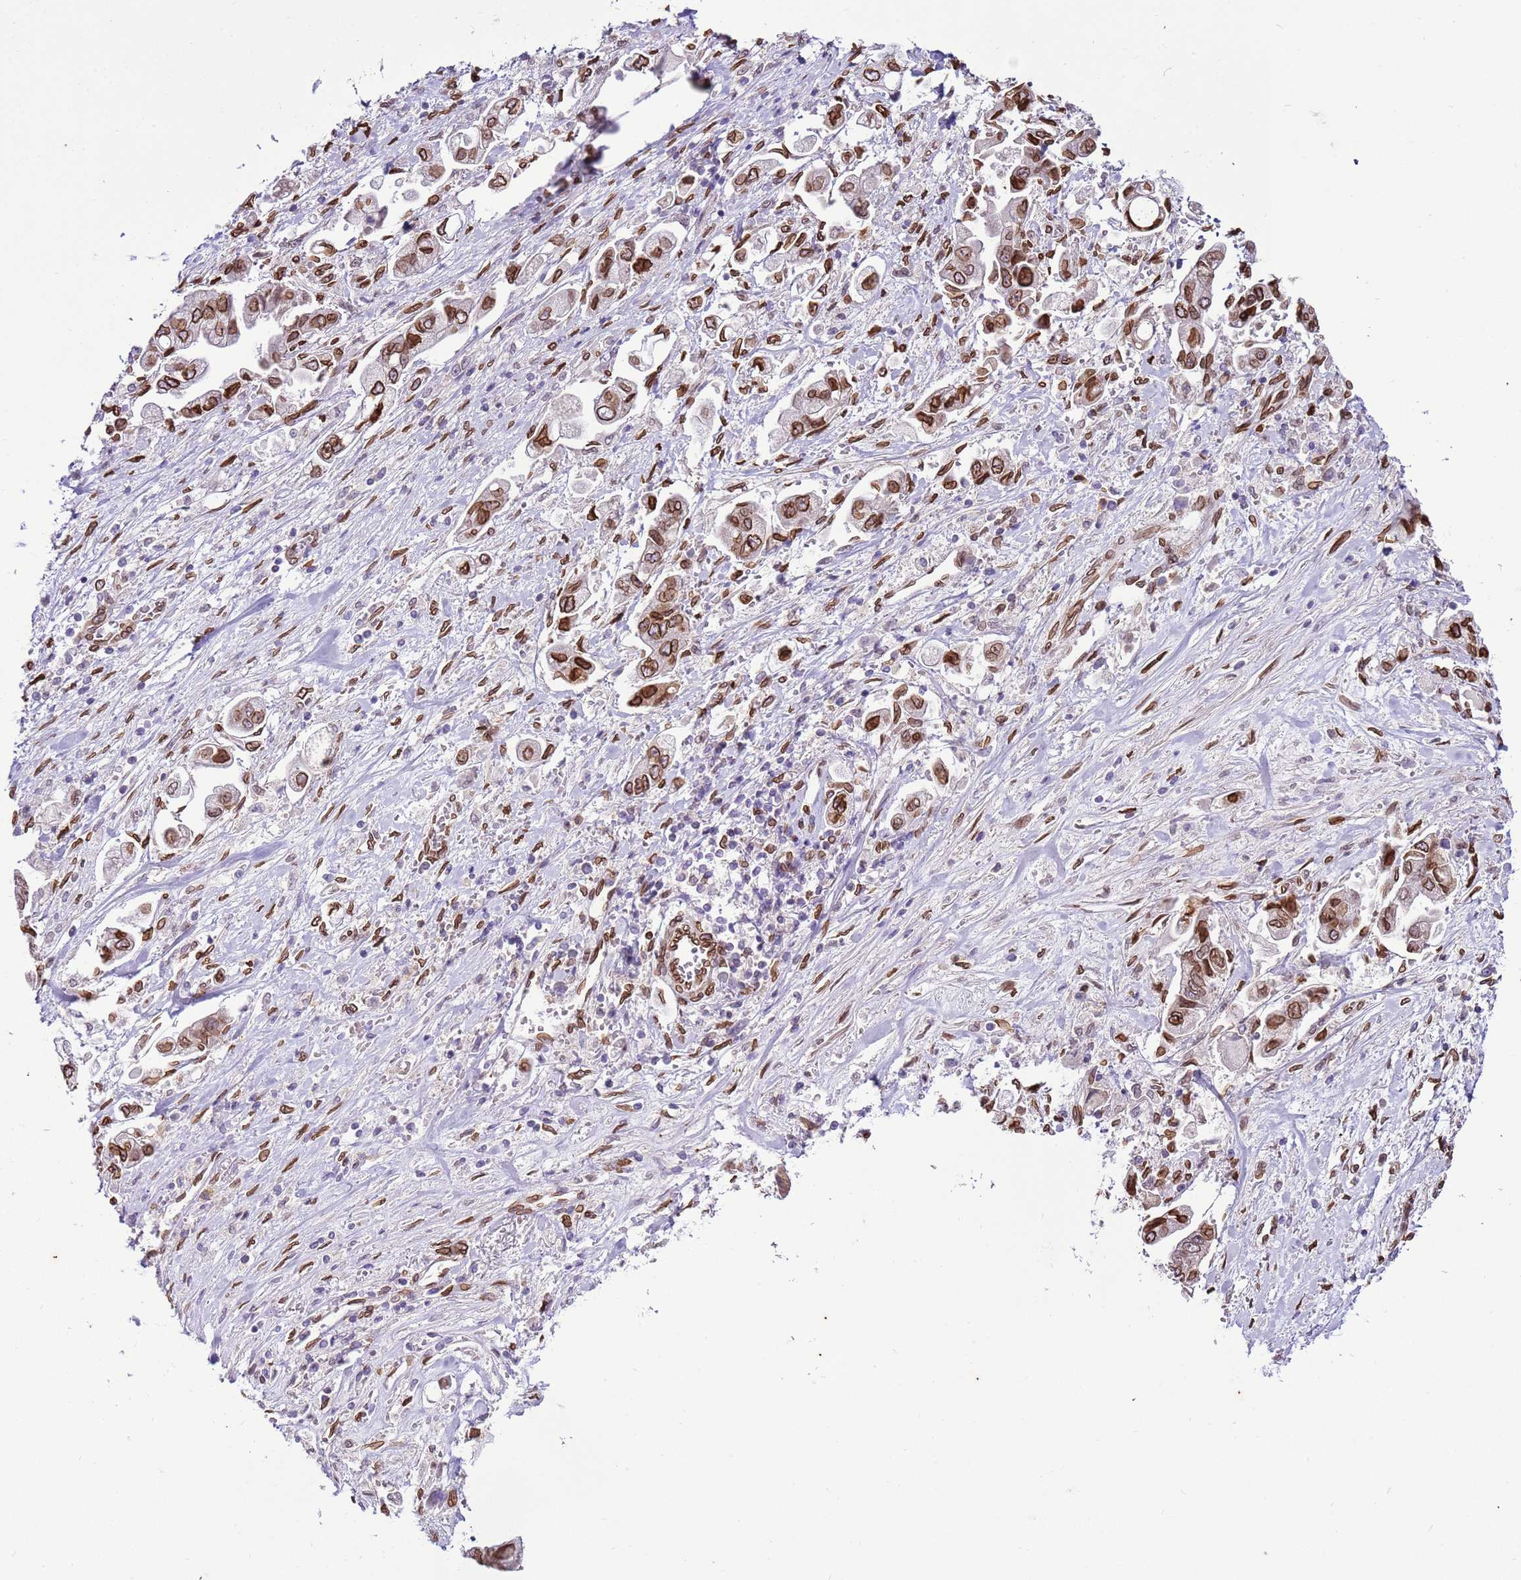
{"staining": {"intensity": "strong", "quantity": ">75%", "location": "cytoplasmic/membranous,nuclear"}, "tissue": "stomach cancer", "cell_type": "Tumor cells", "image_type": "cancer", "snomed": [{"axis": "morphology", "description": "Adenocarcinoma, NOS"}, {"axis": "topography", "description": "Stomach"}], "caption": "Immunohistochemical staining of human adenocarcinoma (stomach) exhibits strong cytoplasmic/membranous and nuclear protein expression in about >75% of tumor cells.", "gene": "TMEM47", "patient": {"sex": "male", "age": 62}}